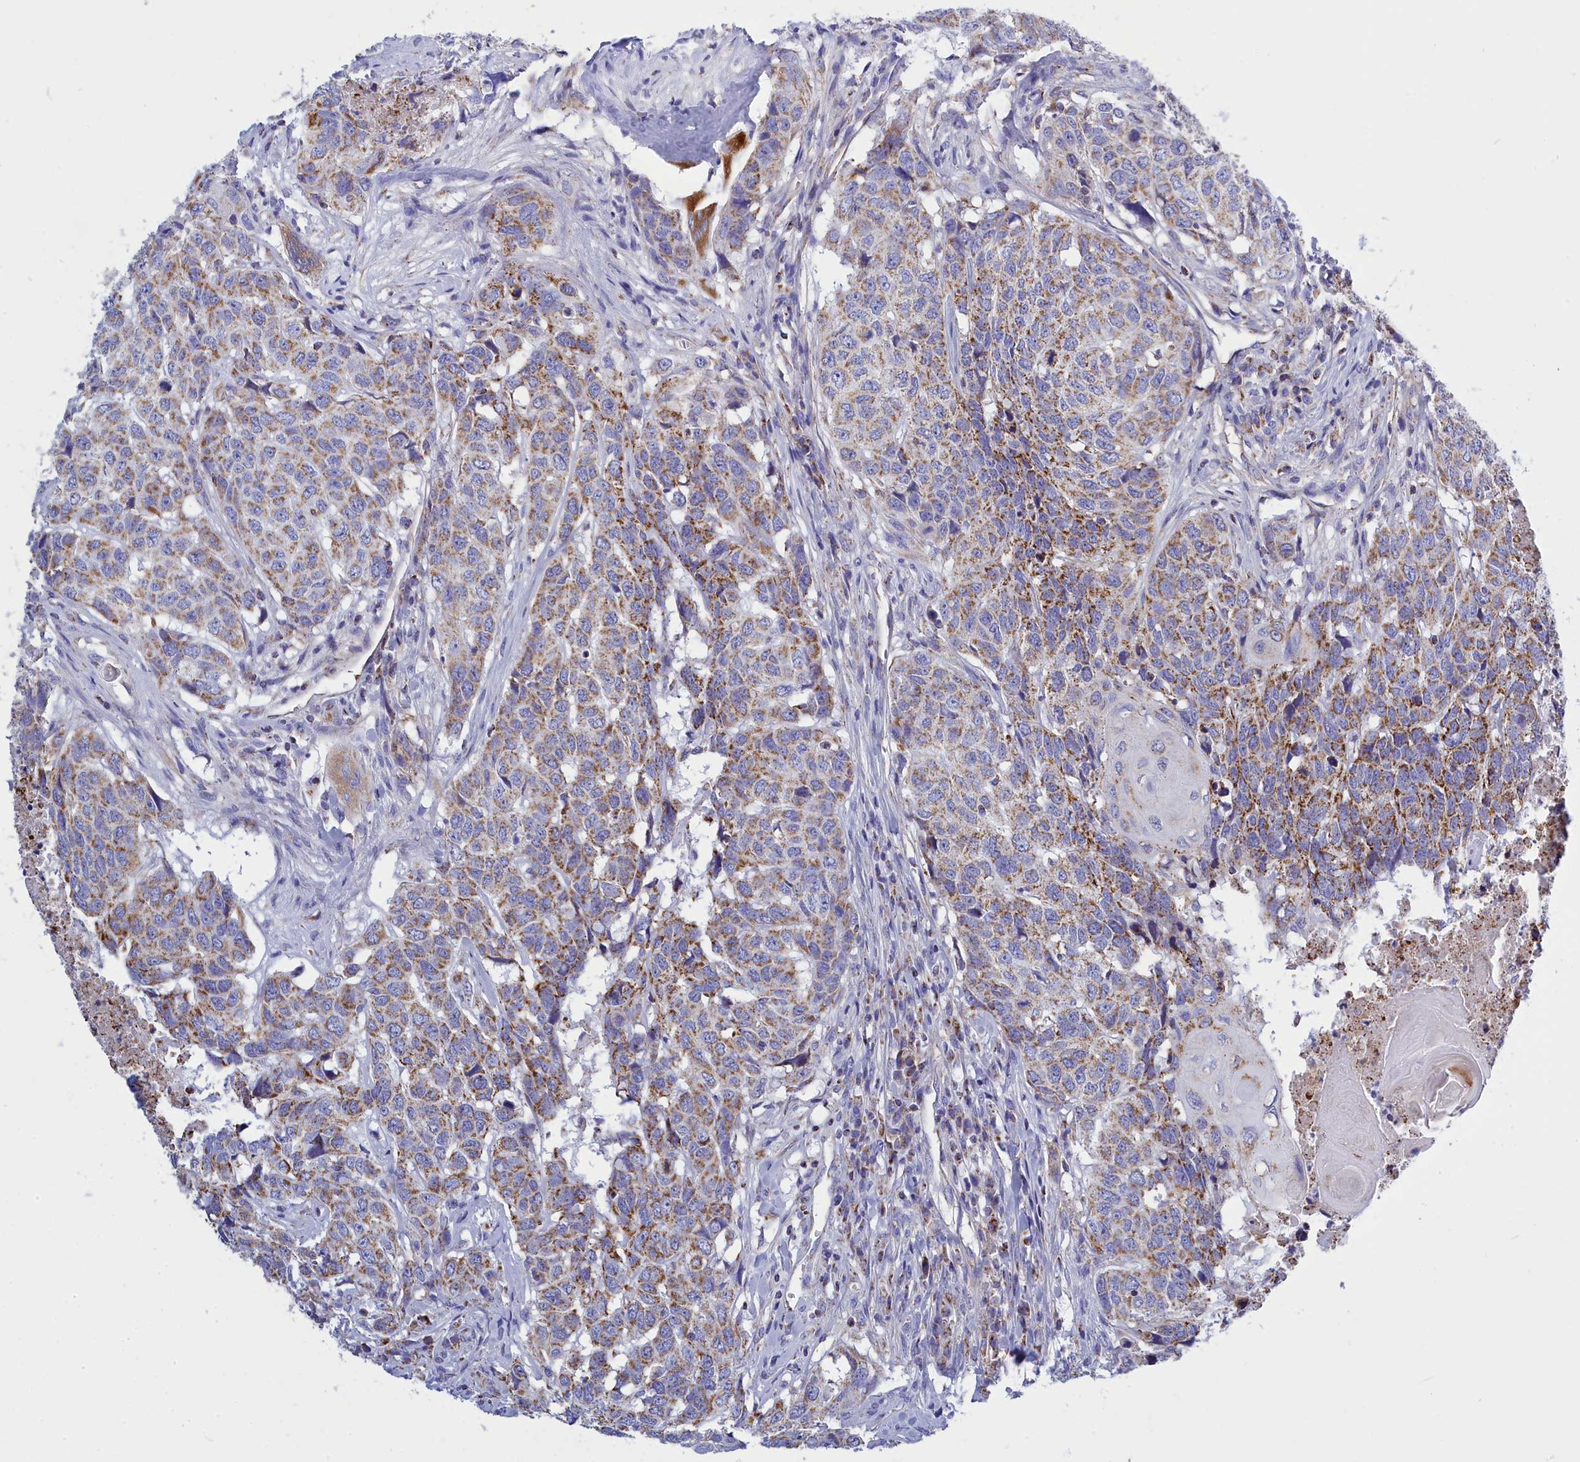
{"staining": {"intensity": "moderate", "quantity": ">75%", "location": "cytoplasmic/membranous"}, "tissue": "head and neck cancer", "cell_type": "Tumor cells", "image_type": "cancer", "snomed": [{"axis": "morphology", "description": "Squamous cell carcinoma, NOS"}, {"axis": "topography", "description": "Head-Neck"}], "caption": "A histopathology image showing moderate cytoplasmic/membranous staining in approximately >75% of tumor cells in squamous cell carcinoma (head and neck), as visualized by brown immunohistochemical staining.", "gene": "CCRL2", "patient": {"sex": "male", "age": 66}}